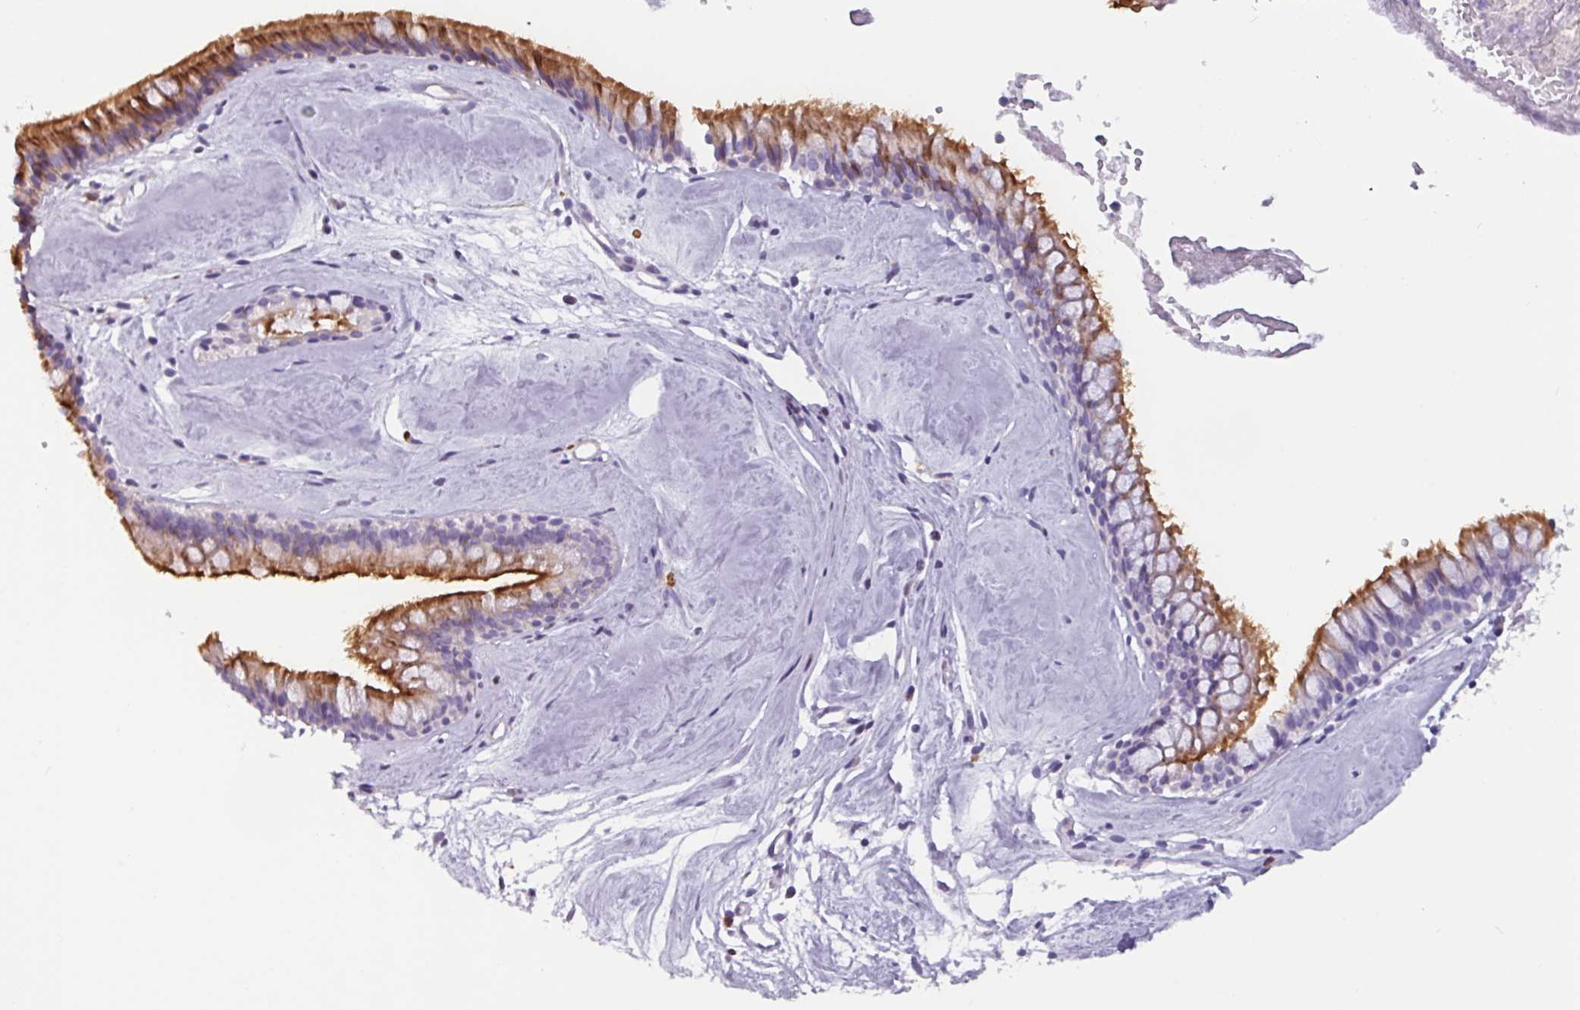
{"staining": {"intensity": "strong", "quantity": "25%-75%", "location": "cytoplasmic/membranous"}, "tissue": "nasopharynx", "cell_type": "Respiratory epithelial cells", "image_type": "normal", "snomed": [{"axis": "morphology", "description": "Normal tissue, NOS"}, {"axis": "topography", "description": "Nasopharynx"}], "caption": "High-magnification brightfield microscopy of unremarkable nasopharynx stained with DAB (brown) and counterstained with hematoxylin (blue). respiratory epithelial cells exhibit strong cytoplasmic/membranous positivity is seen in approximately25%-75% of cells.", "gene": "ADGRE1", "patient": {"sex": "male", "age": 65}}